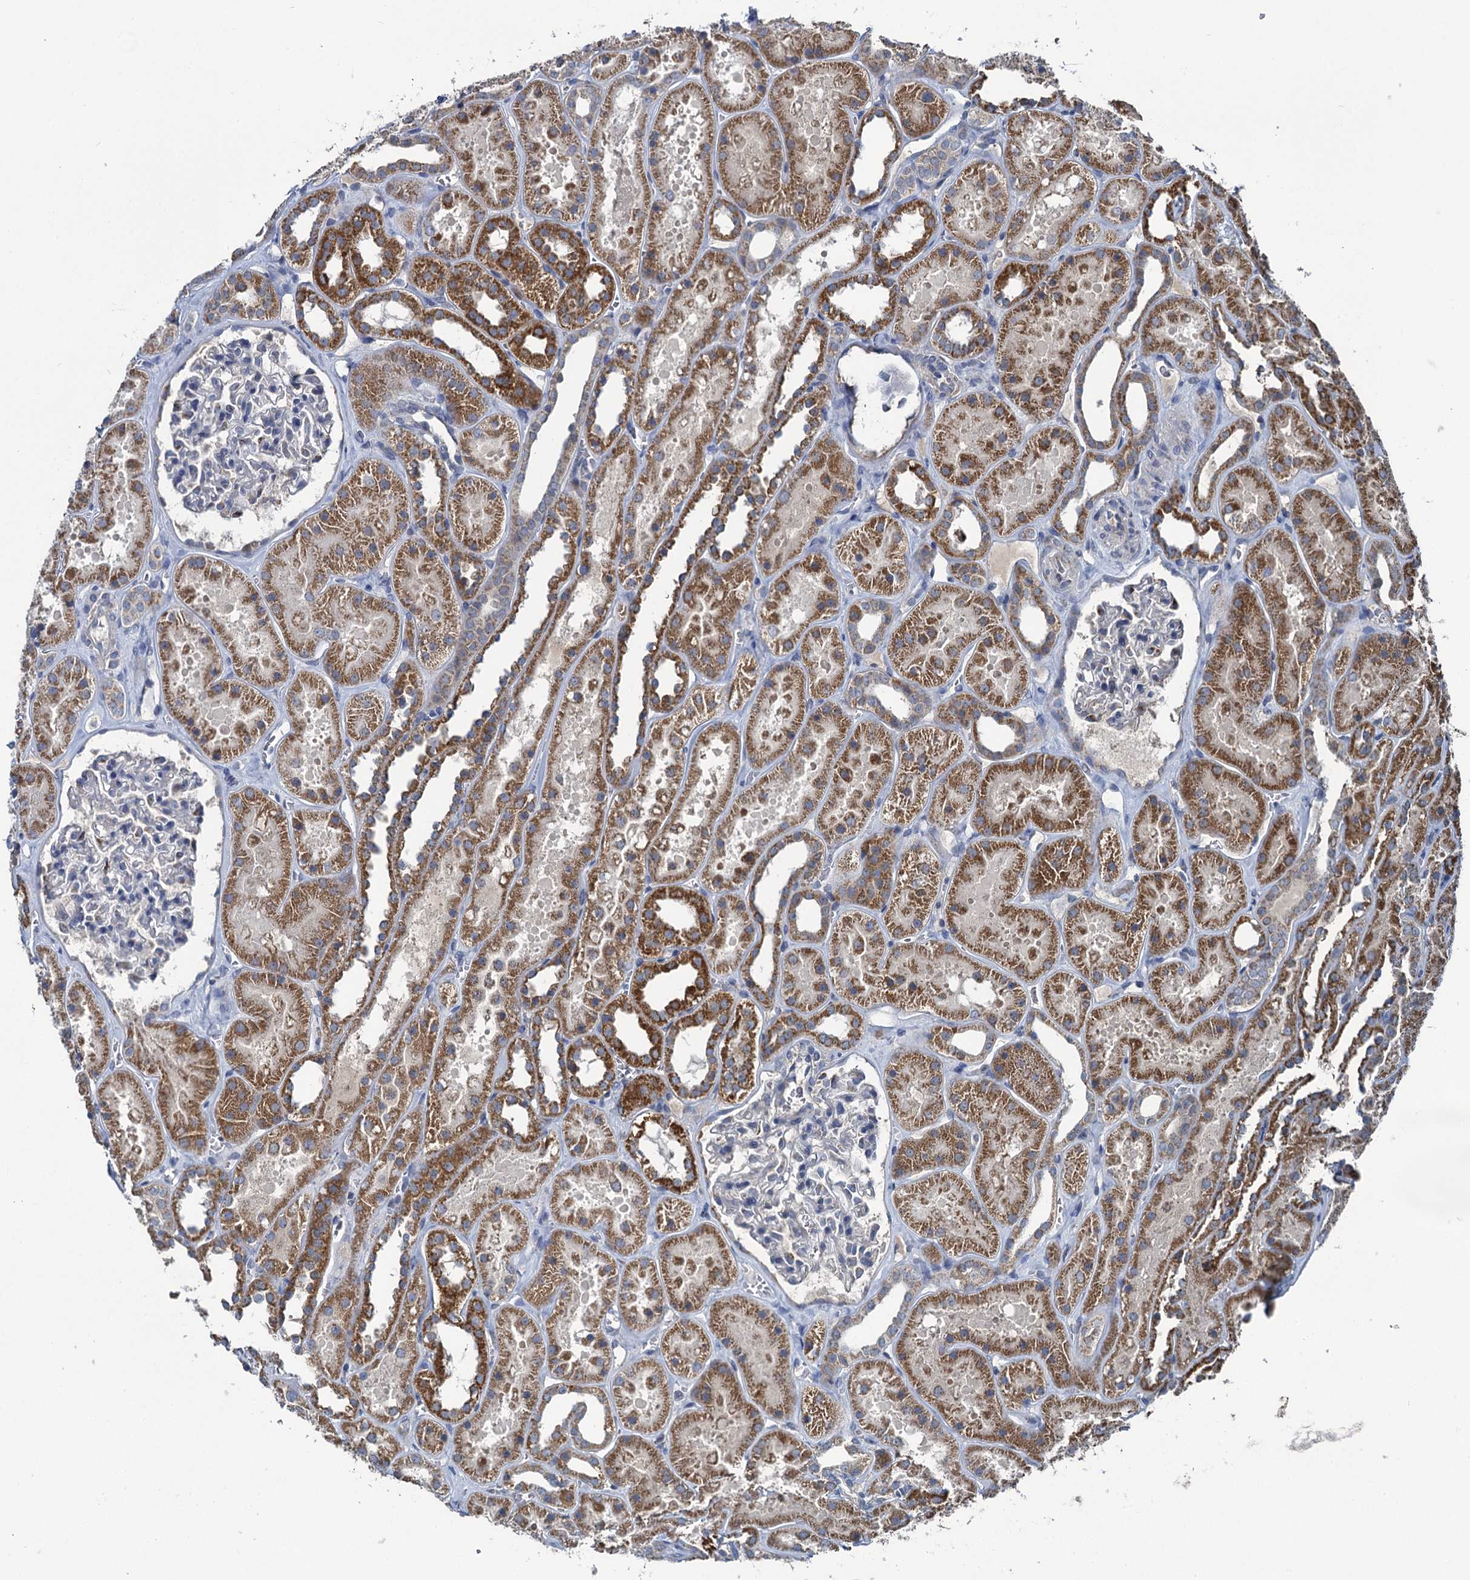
{"staining": {"intensity": "negative", "quantity": "none", "location": "none"}, "tissue": "kidney", "cell_type": "Cells in glomeruli", "image_type": "normal", "snomed": [{"axis": "morphology", "description": "Normal tissue, NOS"}, {"axis": "topography", "description": "Kidney"}], "caption": "High power microscopy image of an immunohistochemistry (IHC) image of benign kidney, revealing no significant staining in cells in glomeruli.", "gene": "METTL4", "patient": {"sex": "female", "age": 41}}